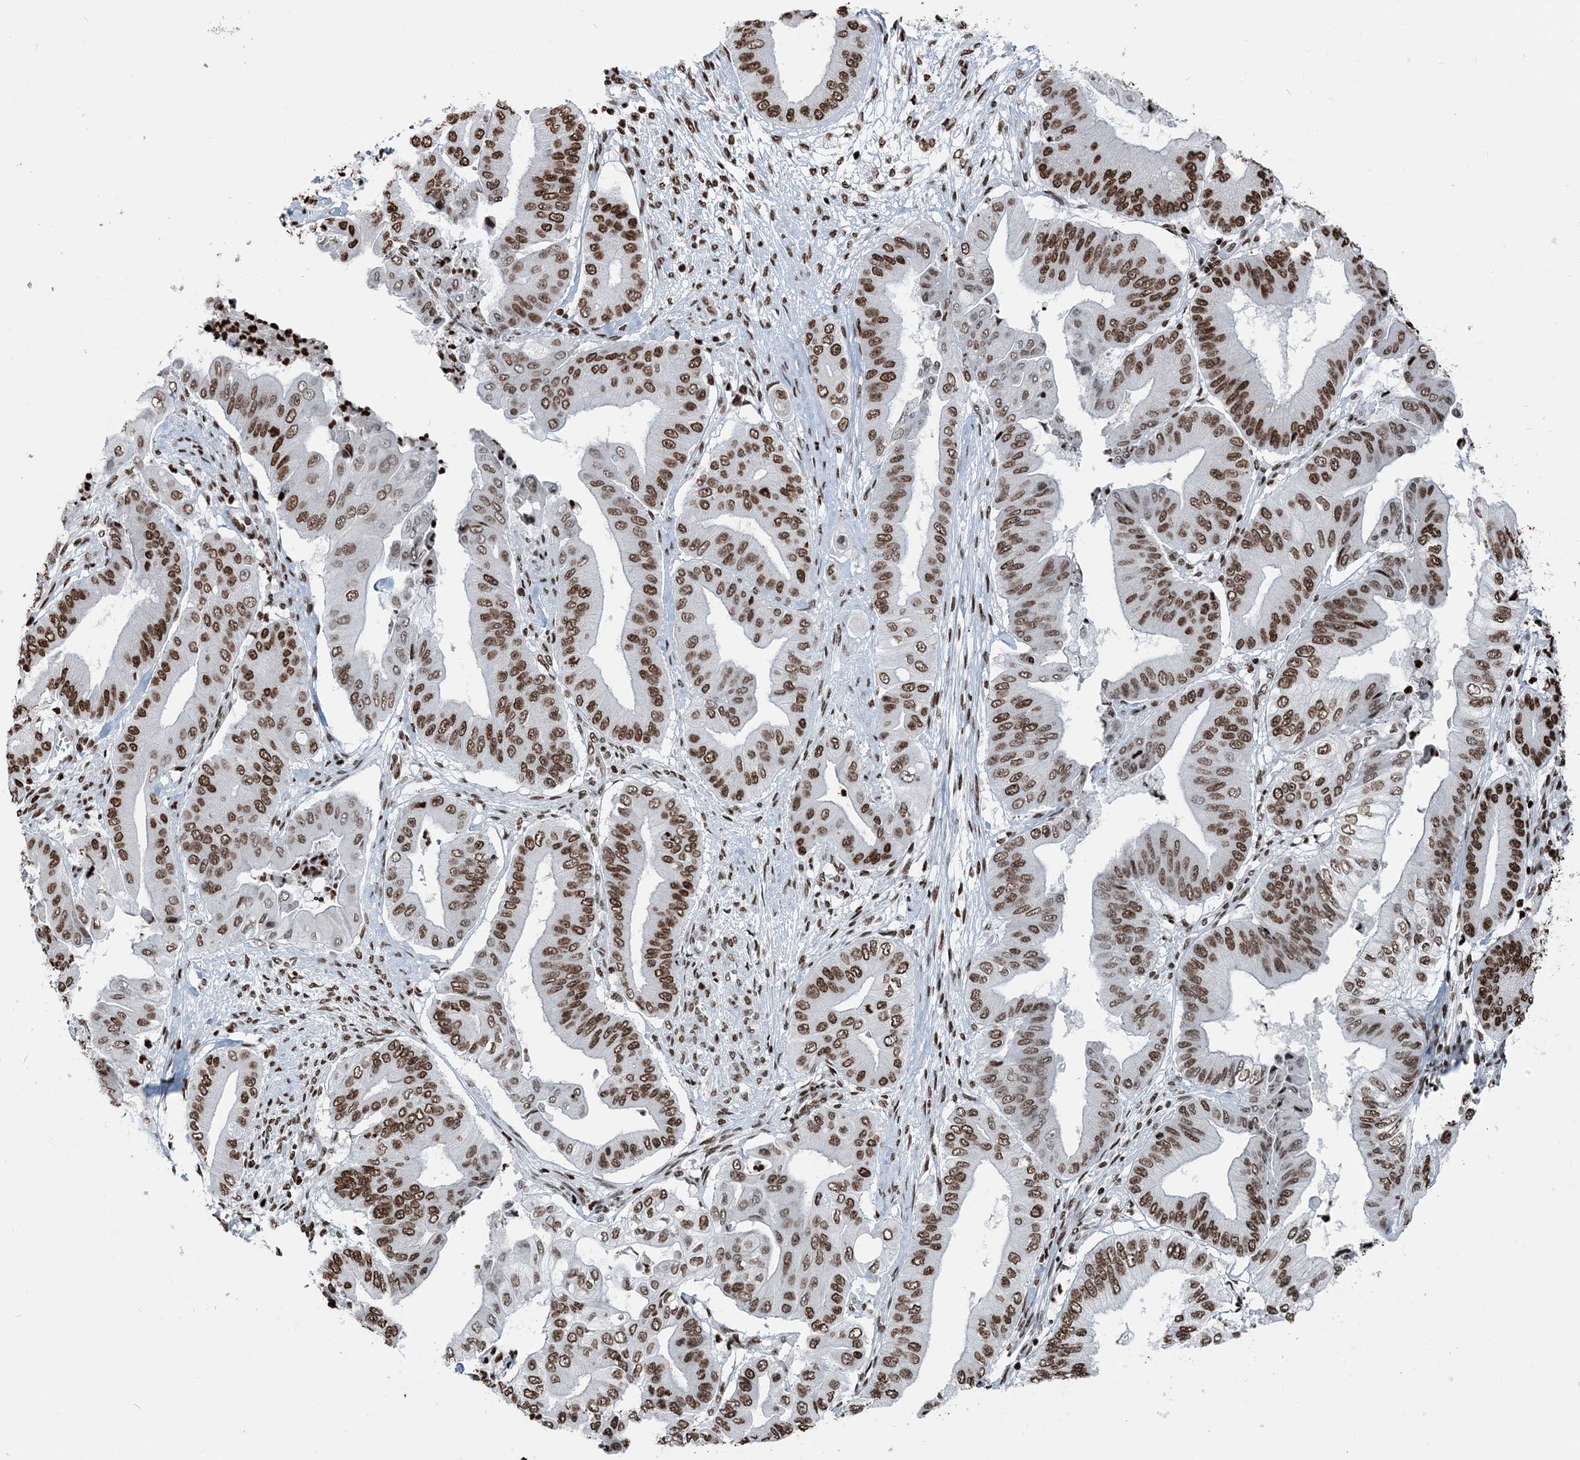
{"staining": {"intensity": "moderate", "quantity": ">75%", "location": "nuclear"}, "tissue": "pancreatic cancer", "cell_type": "Tumor cells", "image_type": "cancer", "snomed": [{"axis": "morphology", "description": "Adenocarcinoma, NOS"}, {"axis": "topography", "description": "Pancreas"}], "caption": "Immunohistochemistry (DAB) staining of human pancreatic adenocarcinoma exhibits moderate nuclear protein staining in approximately >75% of tumor cells.", "gene": "H3-3B", "patient": {"sex": "female", "age": 77}}